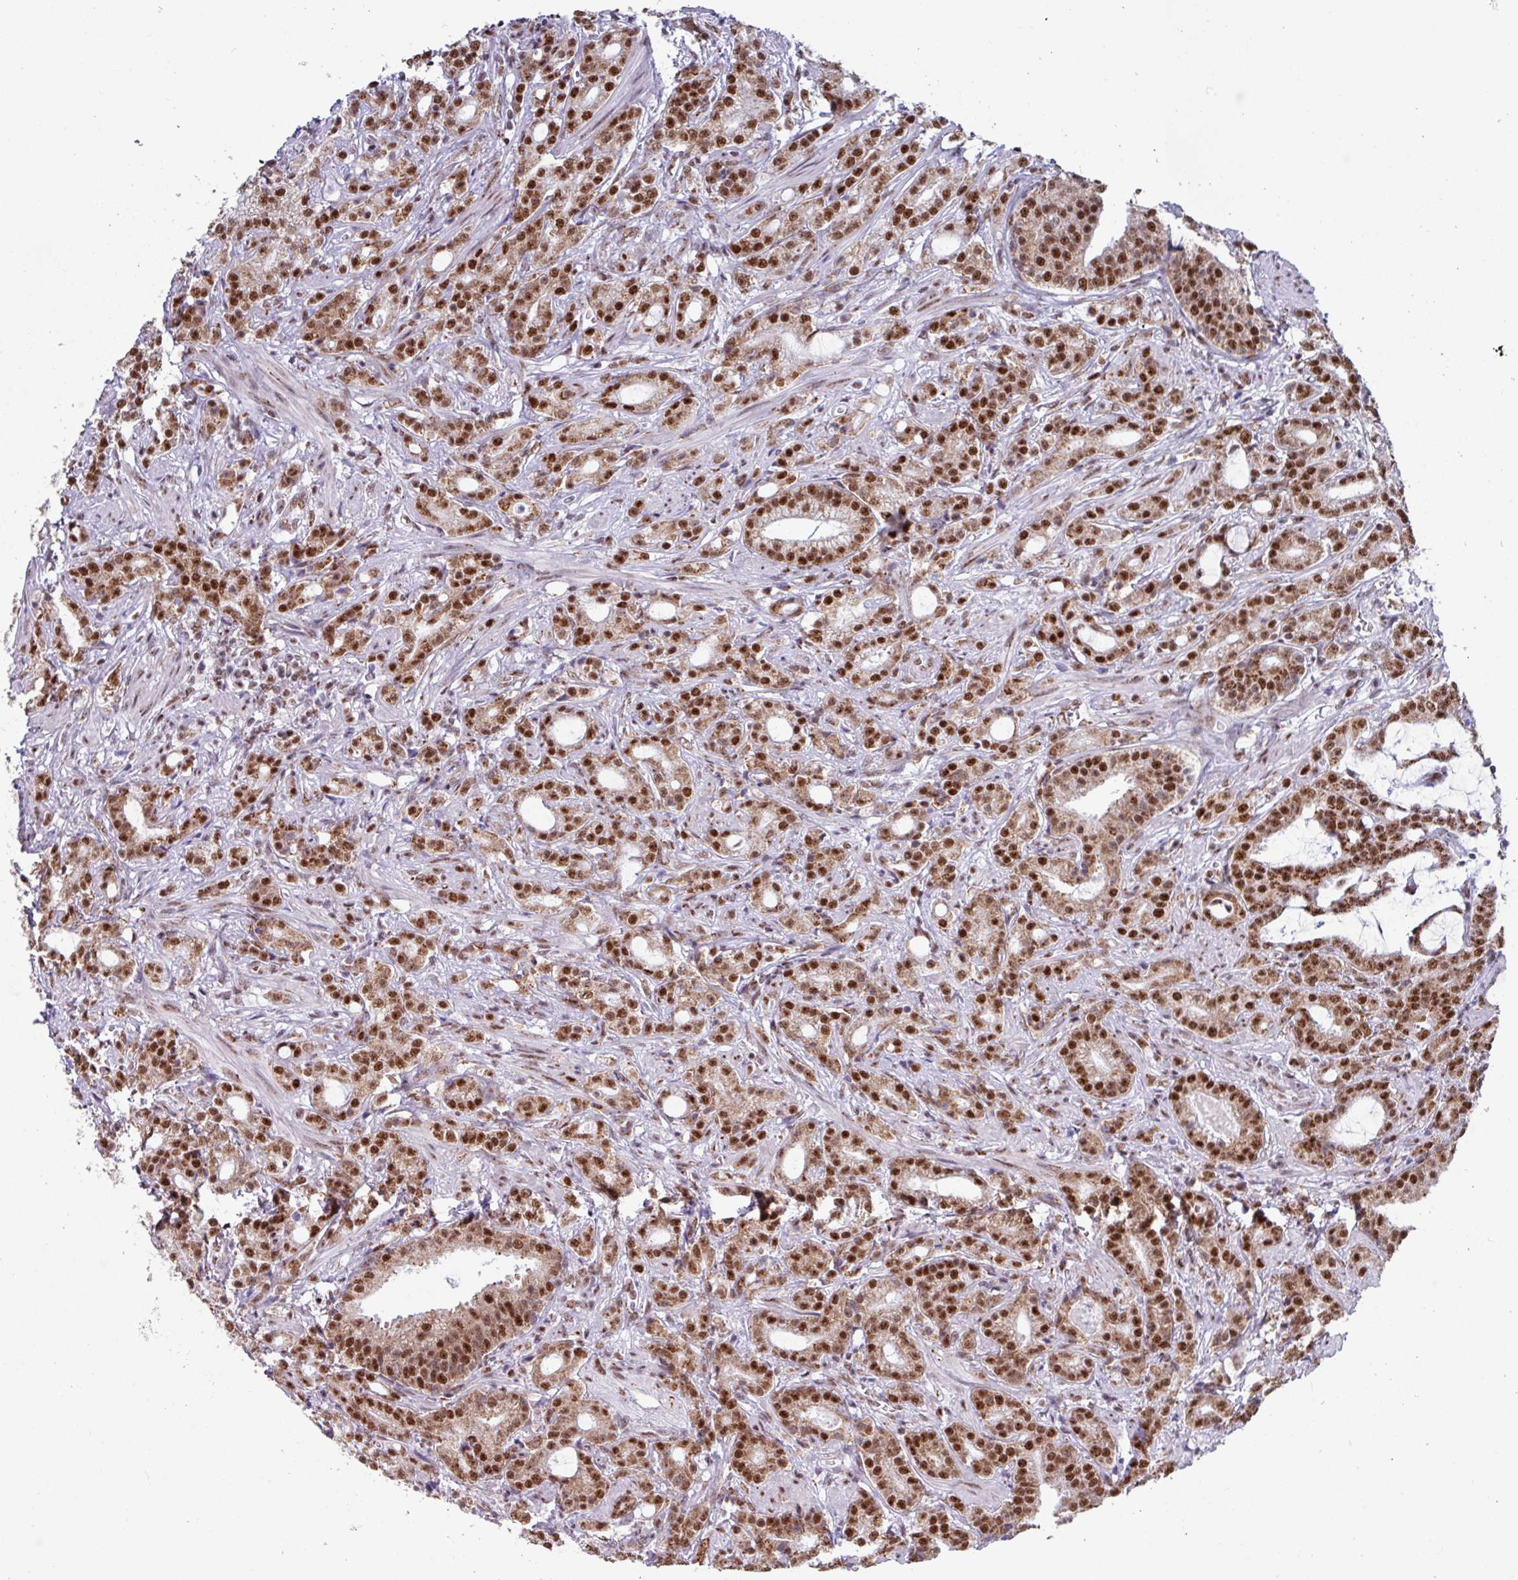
{"staining": {"intensity": "strong", "quantity": ">75%", "location": "nuclear"}, "tissue": "prostate cancer", "cell_type": "Tumor cells", "image_type": "cancer", "snomed": [{"axis": "morphology", "description": "Adenocarcinoma, High grade"}, {"axis": "topography", "description": "Prostate and seminal vesicle, NOS"}], "caption": "IHC of human prostate cancer (adenocarcinoma (high-grade)) reveals high levels of strong nuclear positivity in approximately >75% of tumor cells.", "gene": "PUF60", "patient": {"sex": "male", "age": 67}}